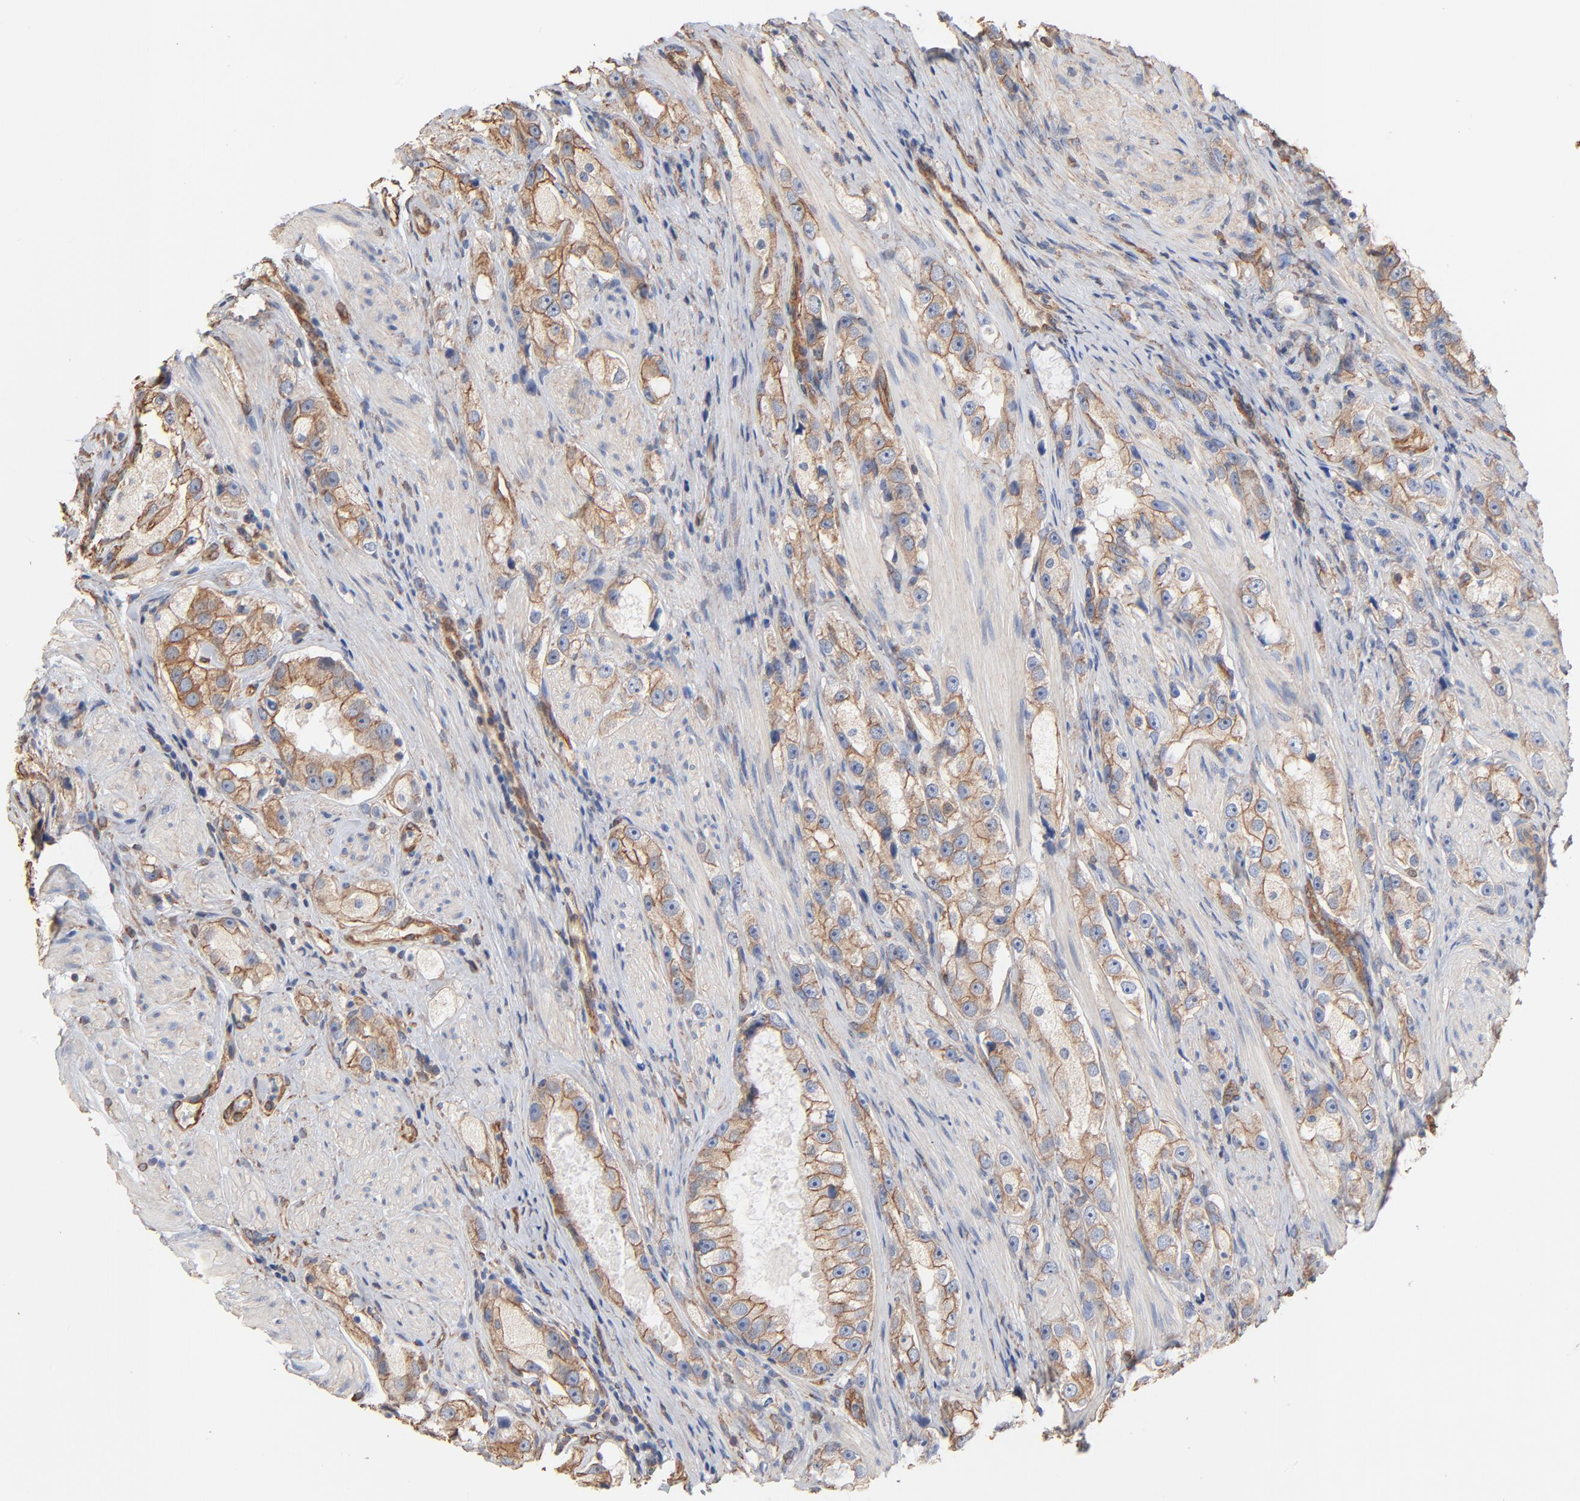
{"staining": {"intensity": "moderate", "quantity": "25%-75%", "location": "cytoplasmic/membranous"}, "tissue": "prostate cancer", "cell_type": "Tumor cells", "image_type": "cancer", "snomed": [{"axis": "morphology", "description": "Adenocarcinoma, High grade"}, {"axis": "topography", "description": "Prostate"}], "caption": "High-magnification brightfield microscopy of prostate cancer (adenocarcinoma (high-grade)) stained with DAB (3,3'-diaminobenzidine) (brown) and counterstained with hematoxylin (blue). tumor cells exhibit moderate cytoplasmic/membranous expression is identified in approximately25%-75% of cells.", "gene": "ABCD4", "patient": {"sex": "male", "age": 63}}